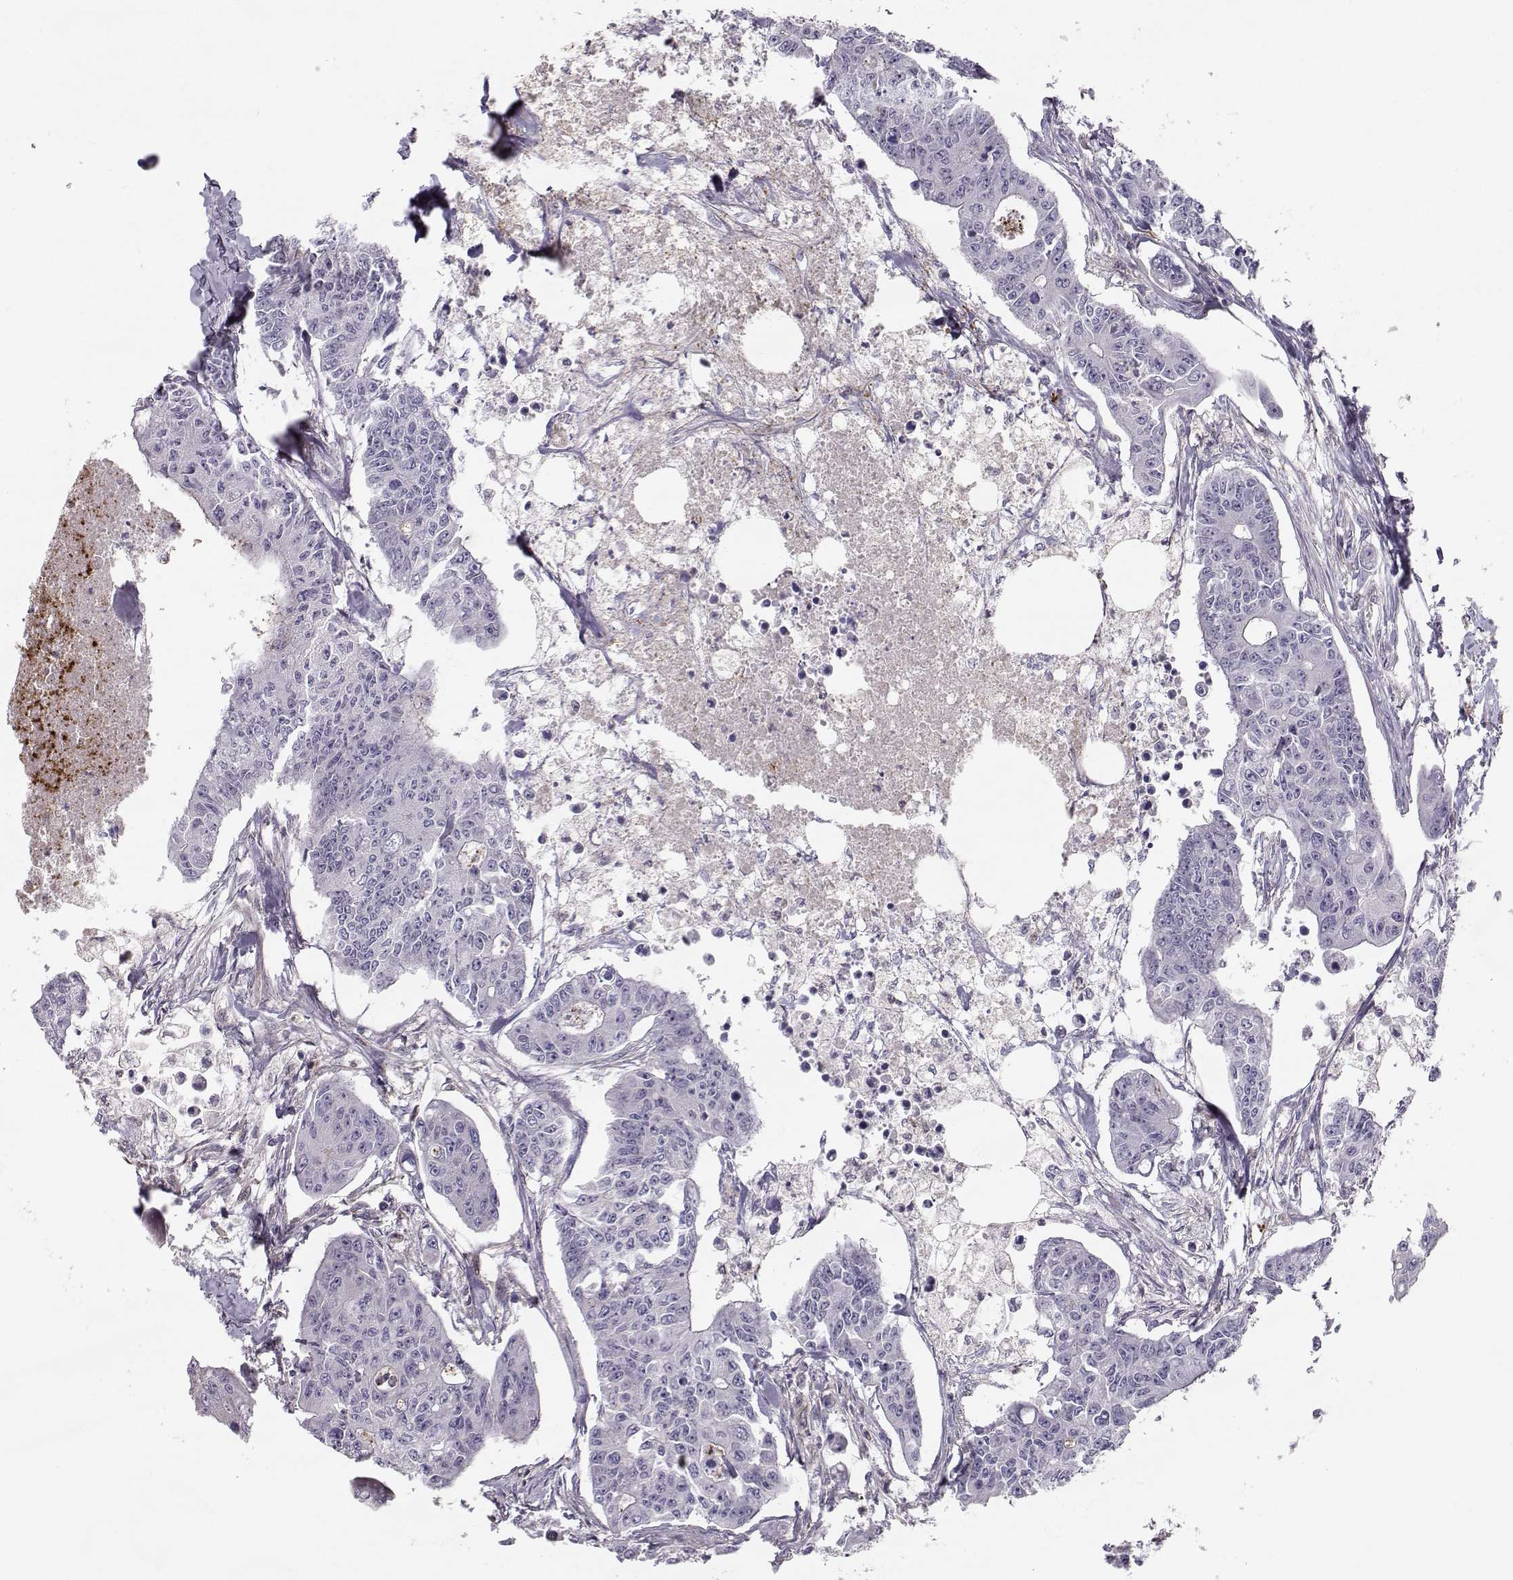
{"staining": {"intensity": "weak", "quantity": "<25%", "location": "cytoplasmic/membranous"}, "tissue": "colorectal cancer", "cell_type": "Tumor cells", "image_type": "cancer", "snomed": [{"axis": "morphology", "description": "Adenocarcinoma, NOS"}, {"axis": "topography", "description": "Colon"}], "caption": "The micrograph demonstrates no significant positivity in tumor cells of colorectal cancer (adenocarcinoma). (DAB IHC with hematoxylin counter stain).", "gene": "ASB16", "patient": {"sex": "male", "age": 70}}